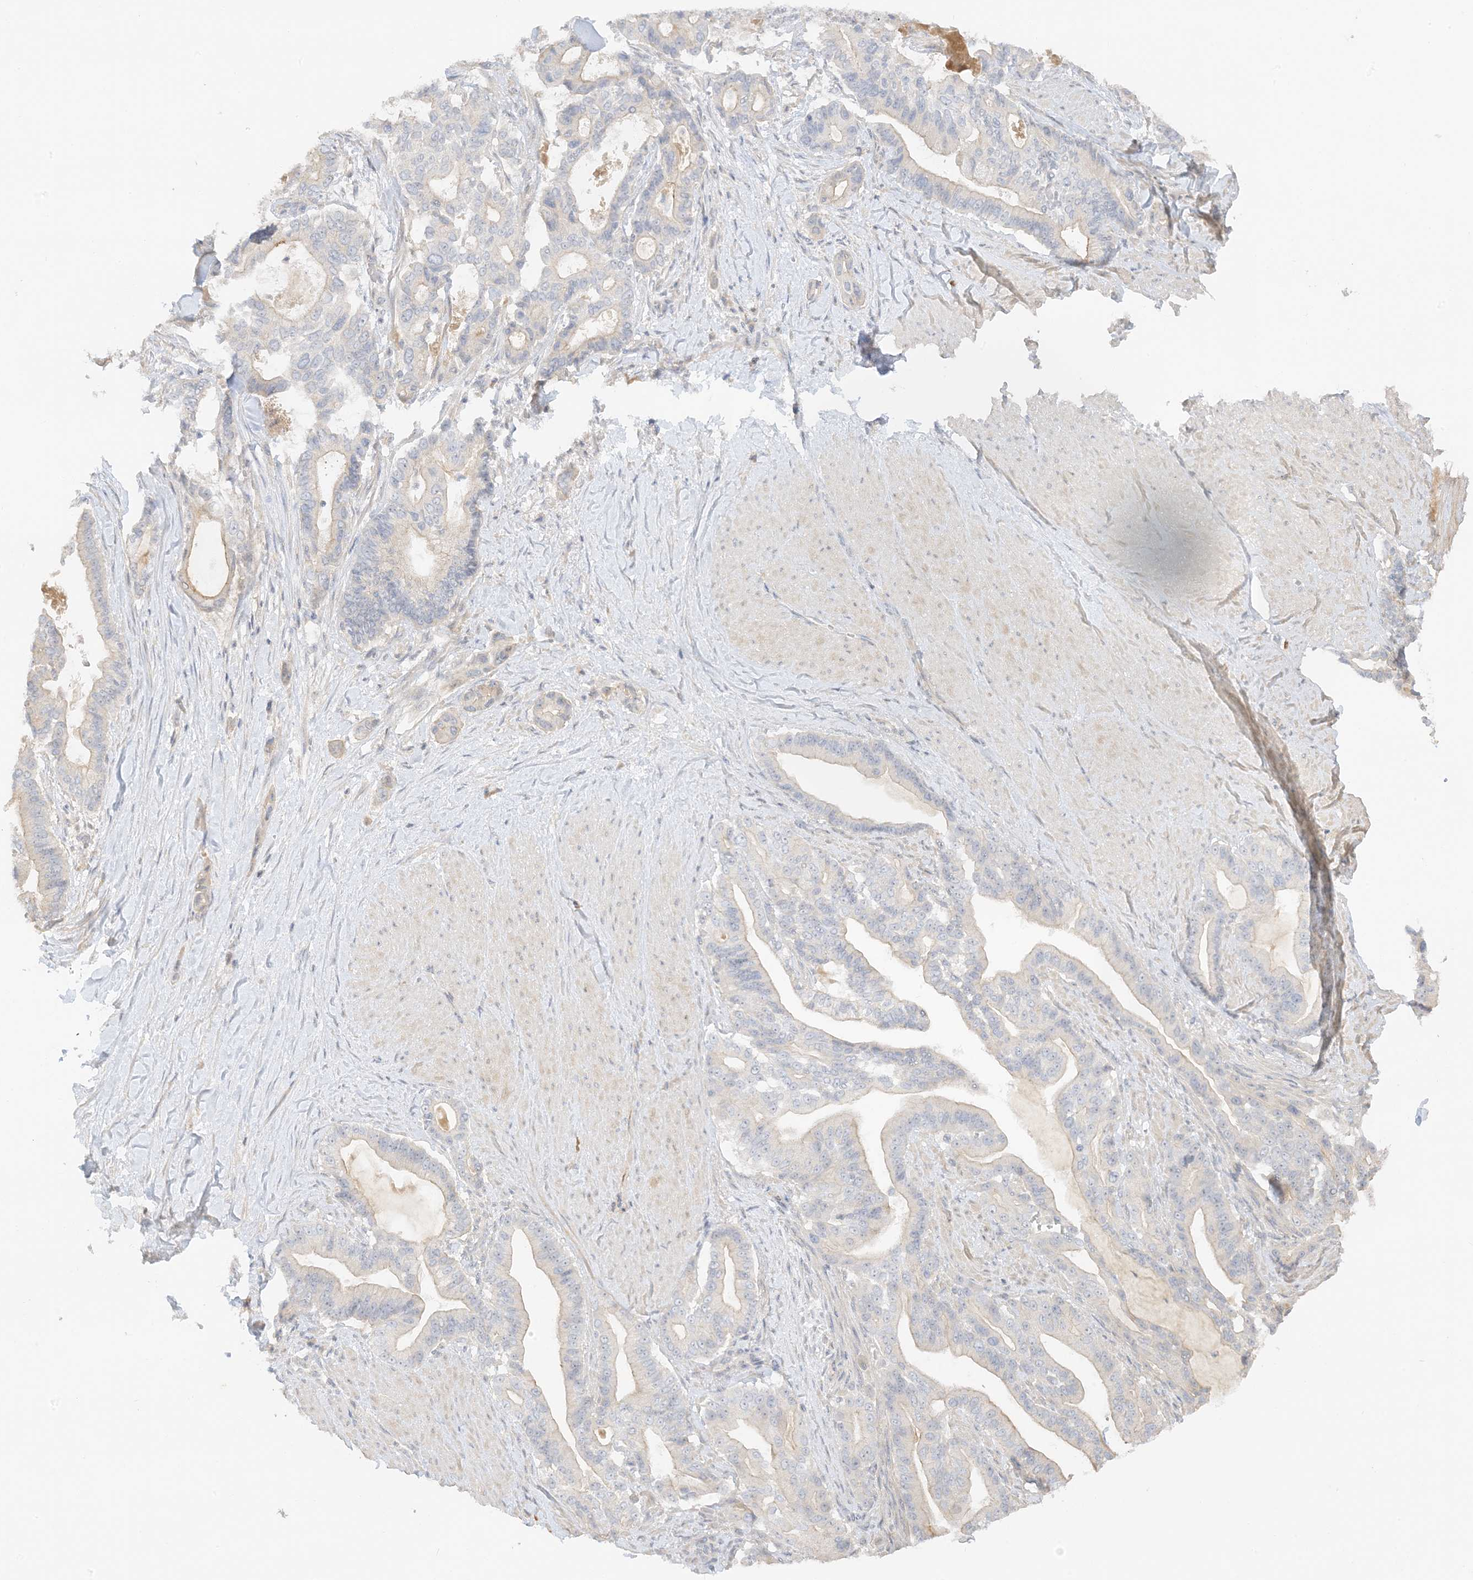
{"staining": {"intensity": "weak", "quantity": "25%-75%", "location": "cytoplasmic/membranous"}, "tissue": "pancreatic cancer", "cell_type": "Tumor cells", "image_type": "cancer", "snomed": [{"axis": "morphology", "description": "Adenocarcinoma, NOS"}, {"axis": "topography", "description": "Pancreas"}], "caption": "A brown stain highlights weak cytoplasmic/membranous expression of a protein in pancreatic cancer (adenocarcinoma) tumor cells.", "gene": "ETAA1", "patient": {"sex": "male", "age": 63}}